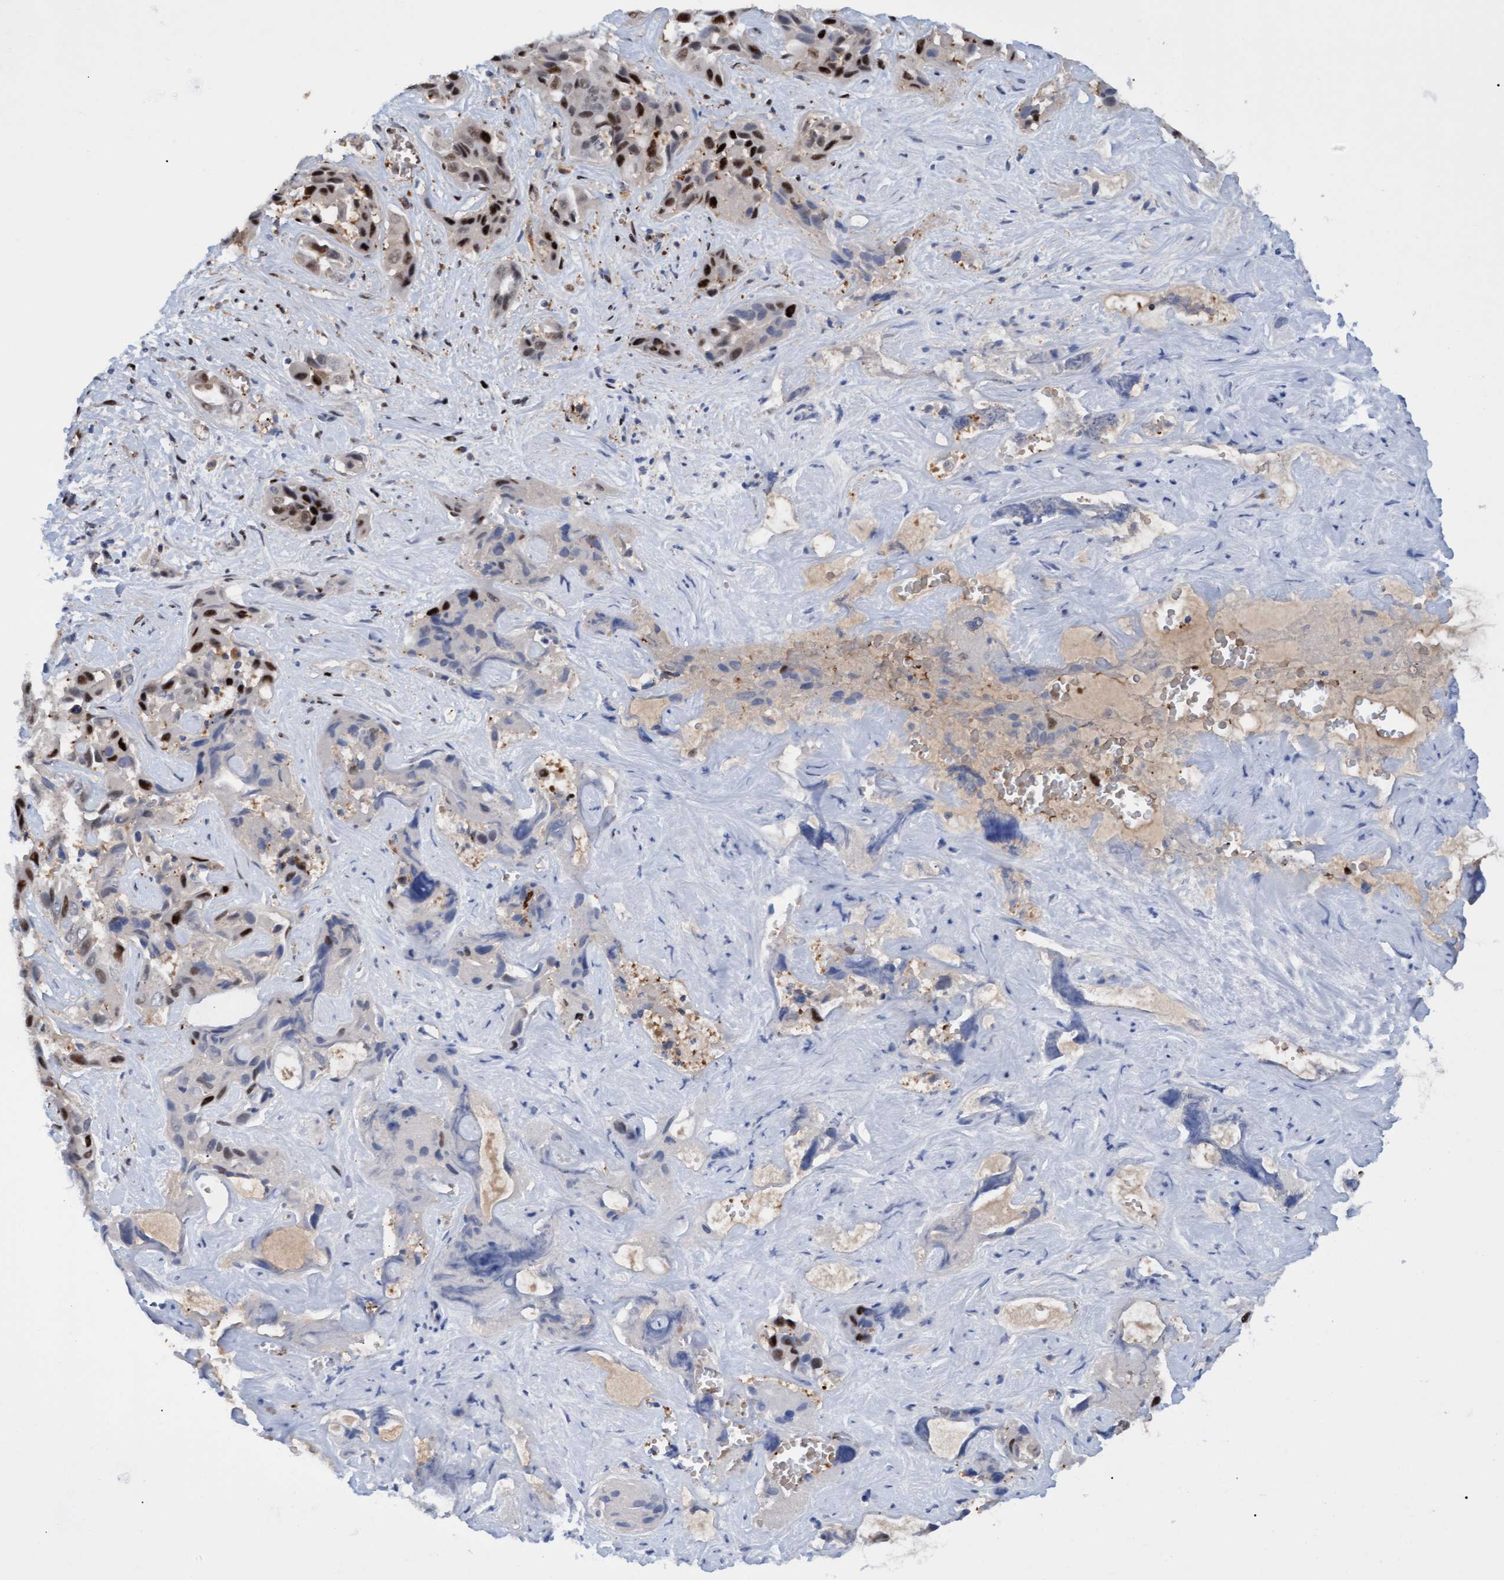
{"staining": {"intensity": "strong", "quantity": ">75%", "location": "nuclear"}, "tissue": "liver cancer", "cell_type": "Tumor cells", "image_type": "cancer", "snomed": [{"axis": "morphology", "description": "Cholangiocarcinoma"}, {"axis": "topography", "description": "Liver"}], "caption": "A high-resolution image shows immunohistochemistry (IHC) staining of cholangiocarcinoma (liver), which shows strong nuclear expression in about >75% of tumor cells.", "gene": "PINX1", "patient": {"sex": "female", "age": 52}}